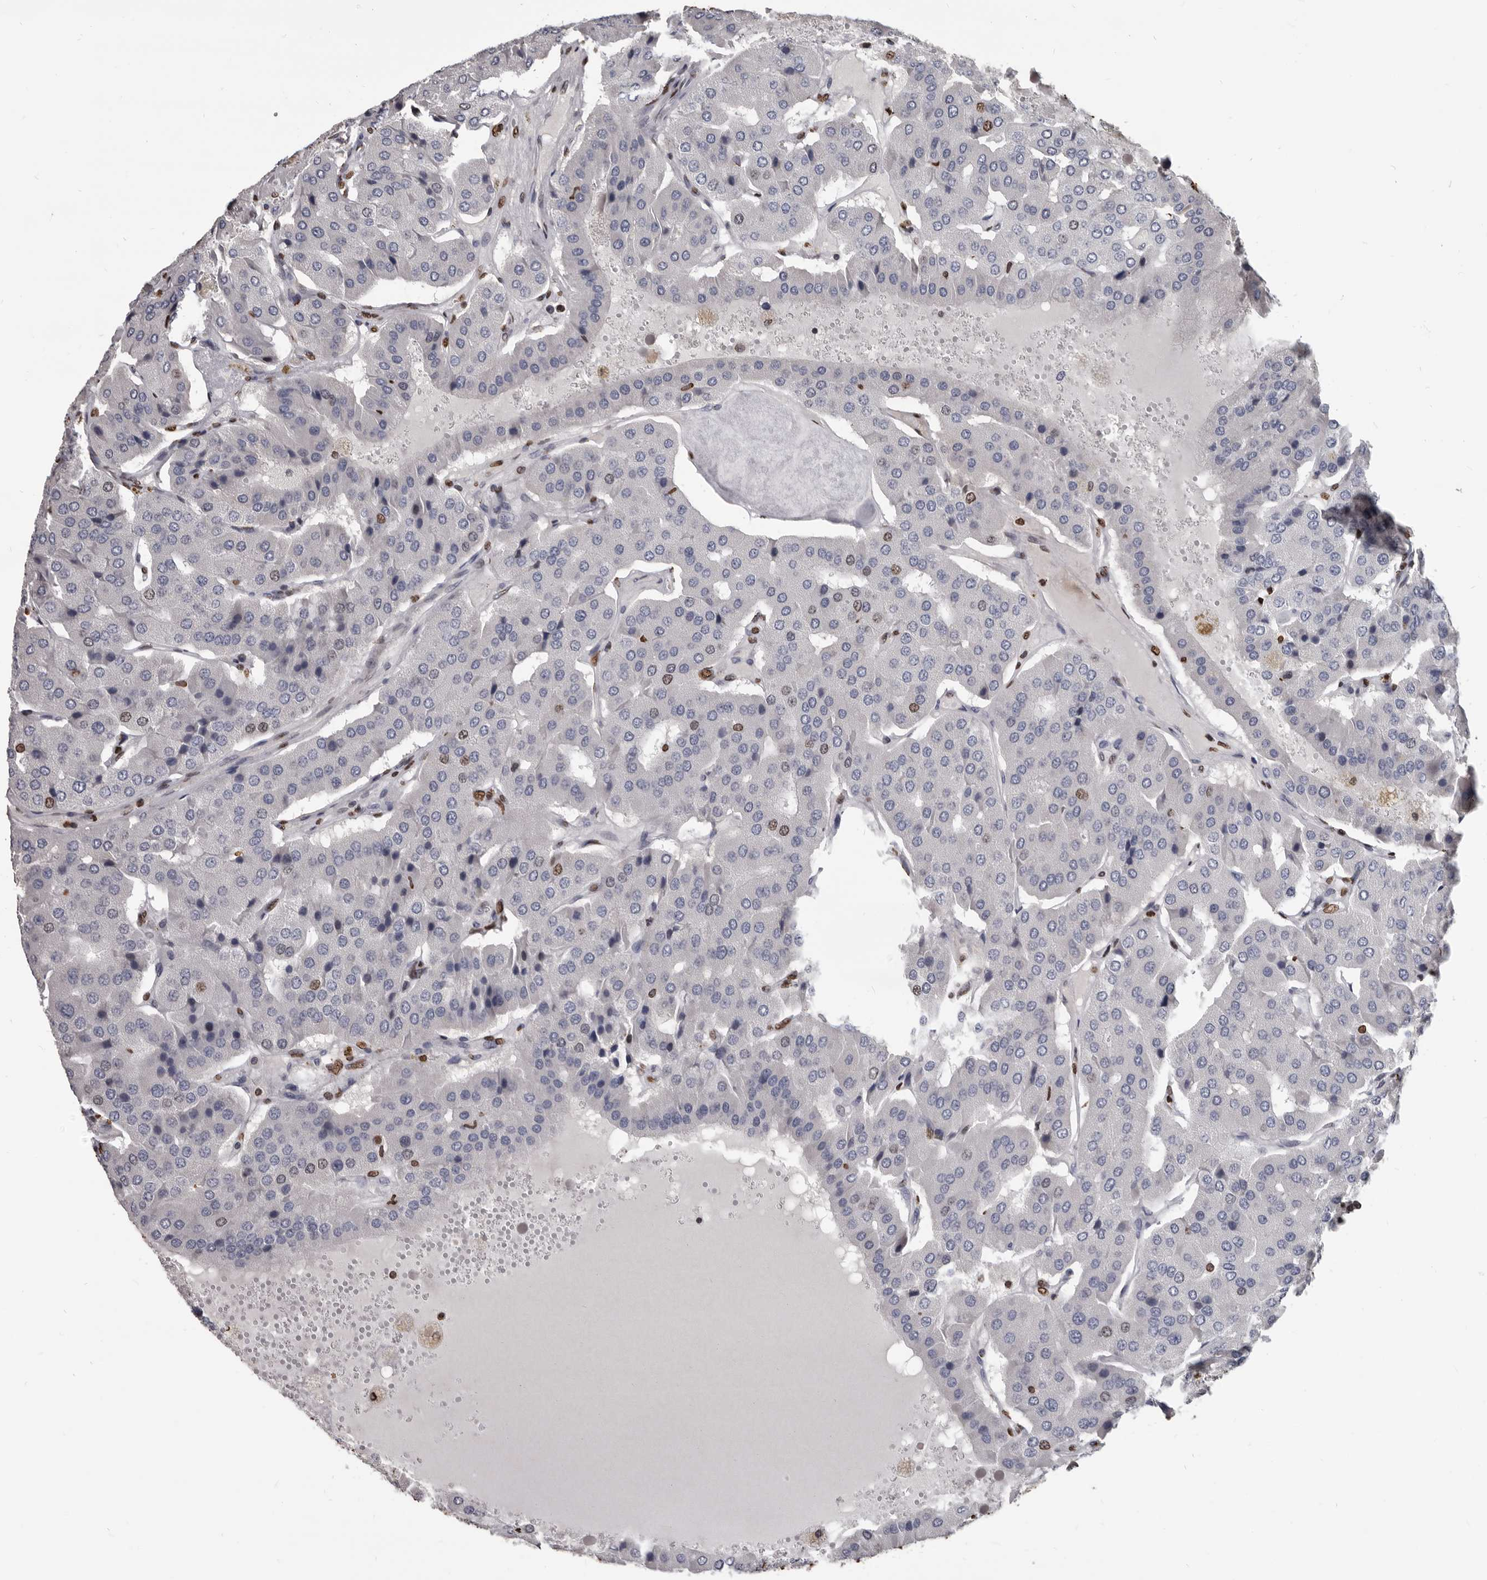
{"staining": {"intensity": "negative", "quantity": "none", "location": "none"}, "tissue": "parathyroid gland", "cell_type": "Glandular cells", "image_type": "normal", "snomed": [{"axis": "morphology", "description": "Normal tissue, NOS"}, {"axis": "morphology", "description": "Adenoma, NOS"}, {"axis": "topography", "description": "Parathyroid gland"}], "caption": "Immunohistochemical staining of unremarkable parathyroid gland displays no significant staining in glandular cells.", "gene": "AHR", "patient": {"sex": "female", "age": 86}}